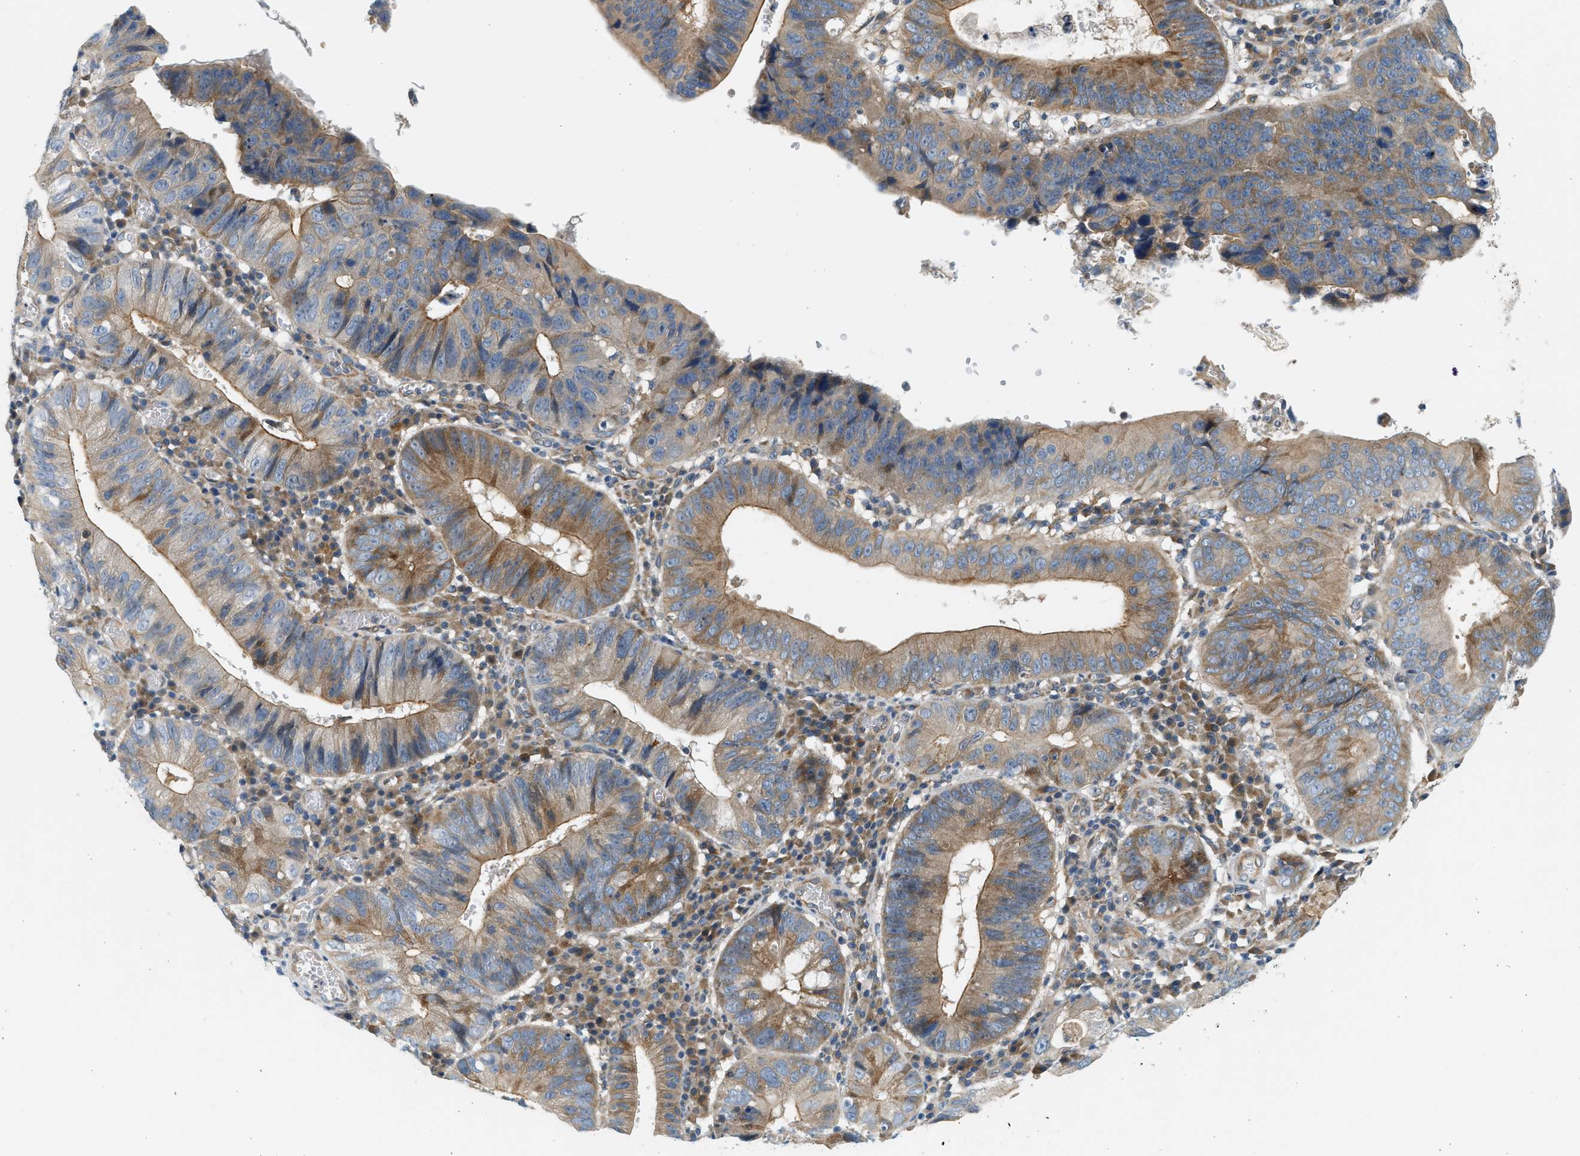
{"staining": {"intensity": "moderate", "quantity": ">75%", "location": "cytoplasmic/membranous"}, "tissue": "stomach cancer", "cell_type": "Tumor cells", "image_type": "cancer", "snomed": [{"axis": "morphology", "description": "Adenocarcinoma, NOS"}, {"axis": "topography", "description": "Stomach"}], "caption": "Immunohistochemical staining of stomach cancer demonstrates moderate cytoplasmic/membranous protein positivity in about >75% of tumor cells.", "gene": "KDELR2", "patient": {"sex": "male", "age": 59}}